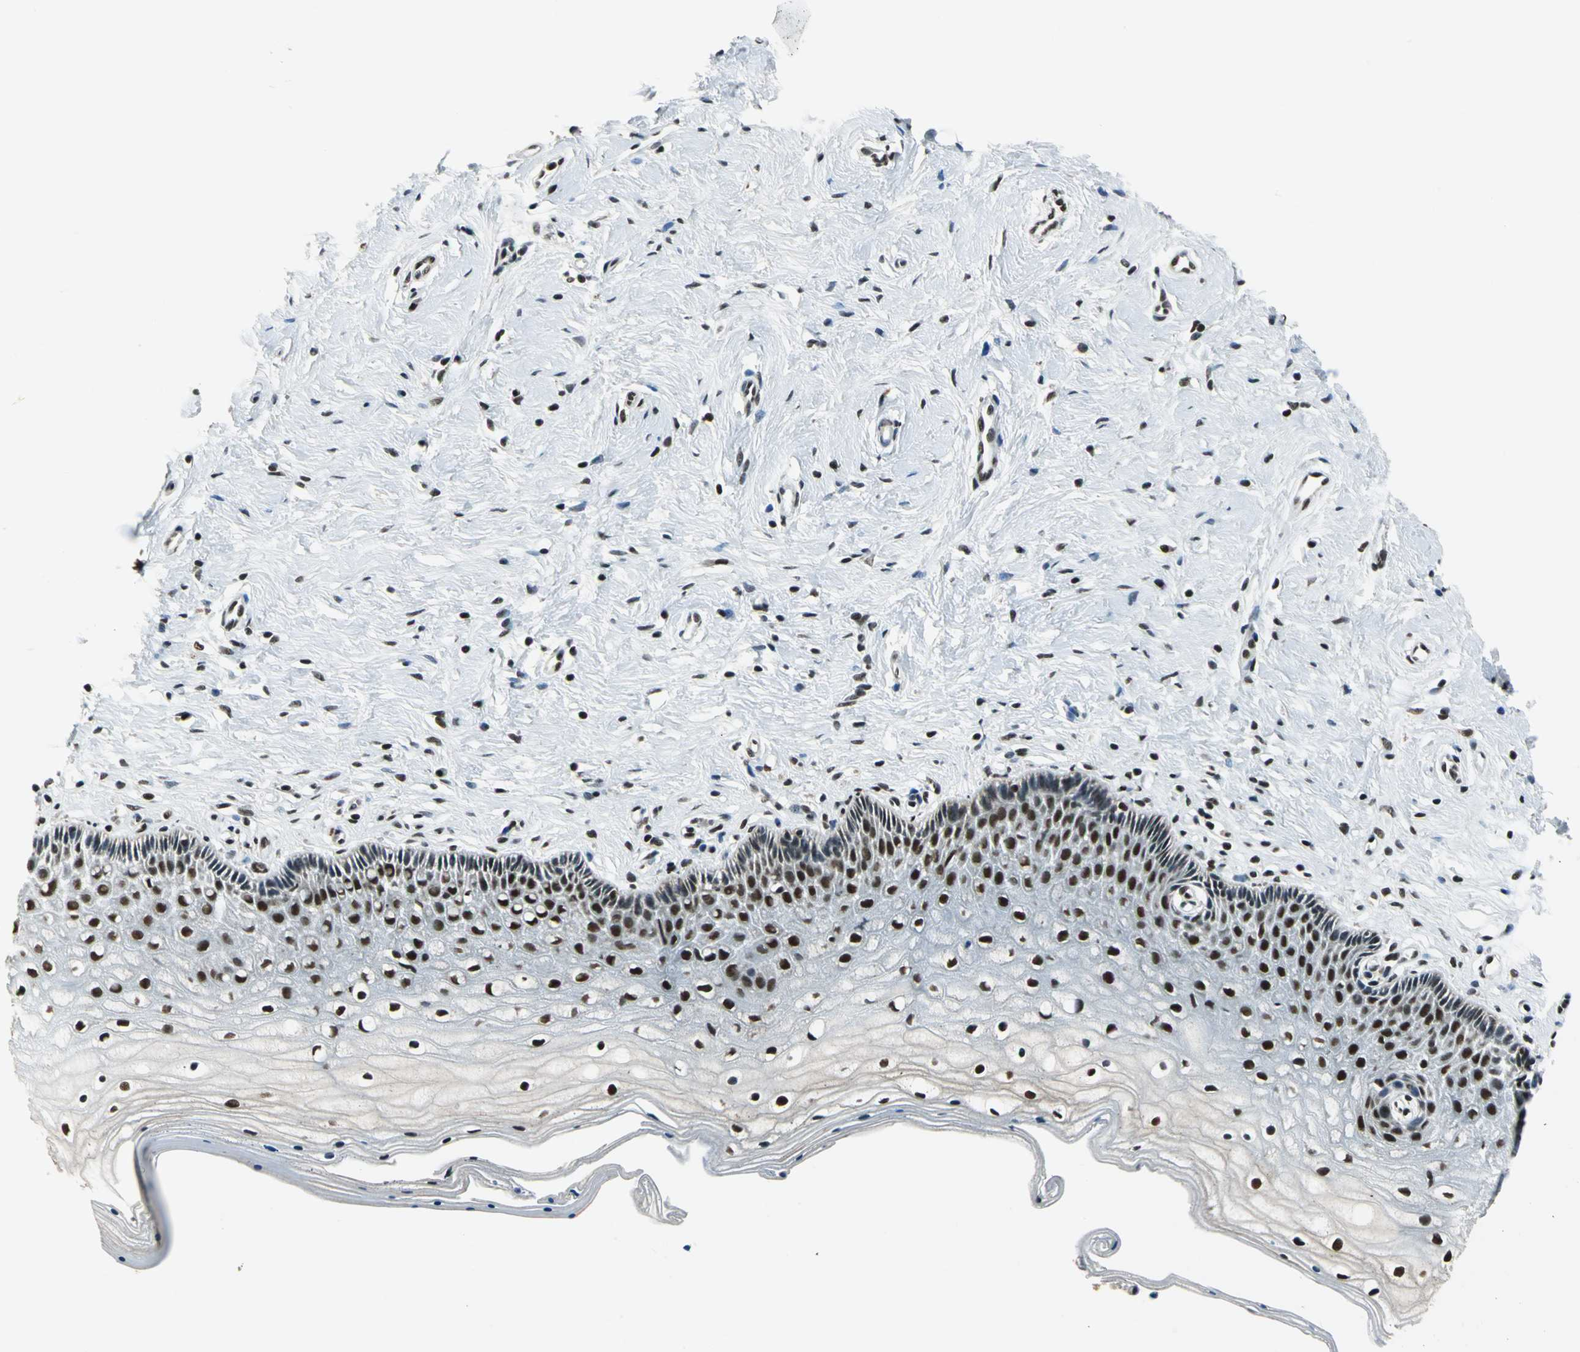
{"staining": {"intensity": "moderate", "quantity": "25%-75%", "location": "nuclear"}, "tissue": "cervix", "cell_type": "Squamous epithelial cells", "image_type": "normal", "snomed": [{"axis": "morphology", "description": "Normal tissue, NOS"}, {"axis": "topography", "description": "Cervix"}], "caption": "Cervix stained with a brown dye demonstrates moderate nuclear positive expression in approximately 25%-75% of squamous epithelial cells.", "gene": "BCLAF1", "patient": {"sex": "female", "age": 46}}